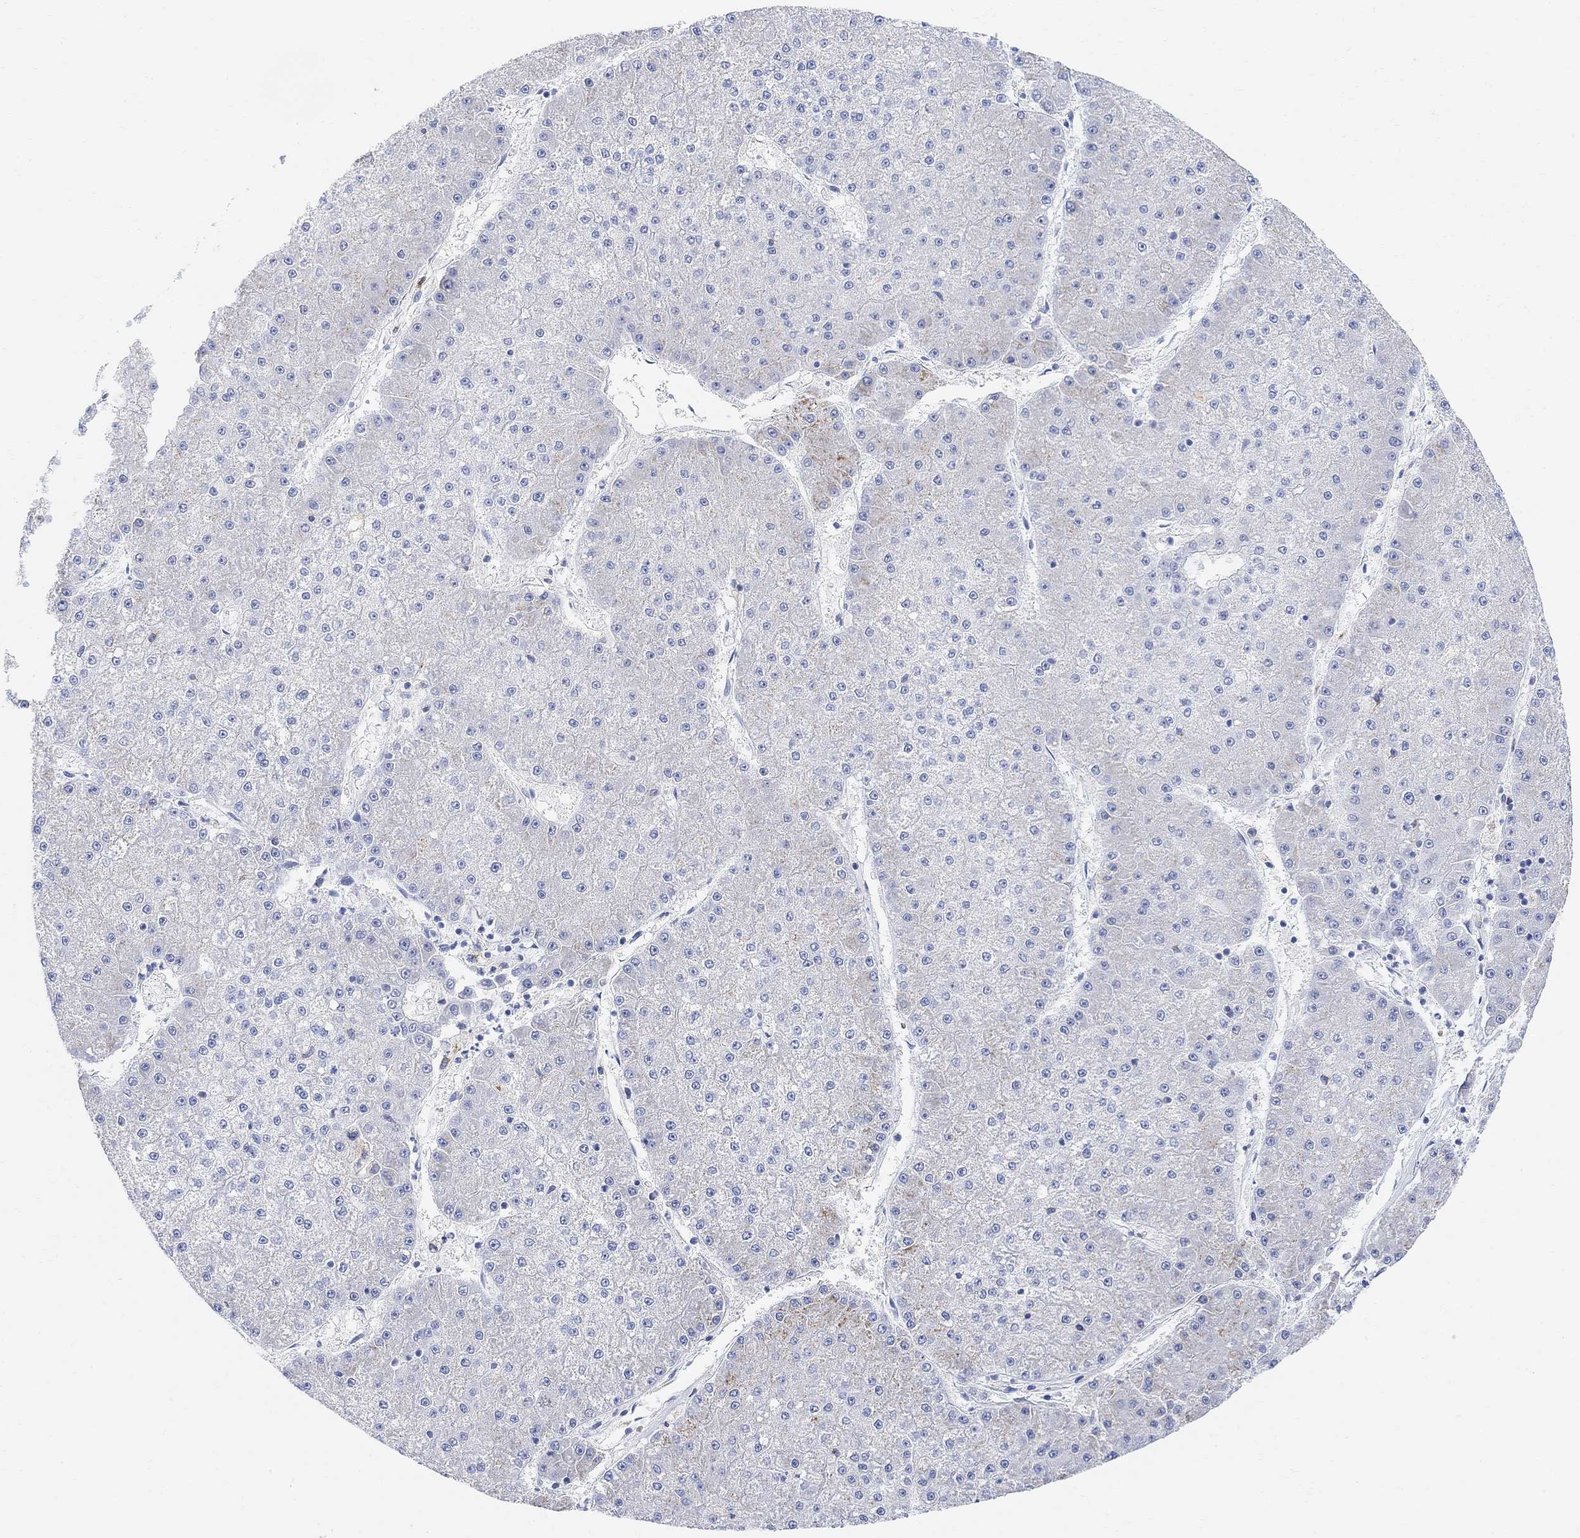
{"staining": {"intensity": "negative", "quantity": "none", "location": "none"}, "tissue": "liver cancer", "cell_type": "Tumor cells", "image_type": "cancer", "snomed": [{"axis": "morphology", "description": "Carcinoma, Hepatocellular, NOS"}, {"axis": "topography", "description": "Liver"}], "caption": "DAB immunohistochemical staining of liver hepatocellular carcinoma displays no significant staining in tumor cells.", "gene": "RETNLB", "patient": {"sex": "male", "age": 73}}